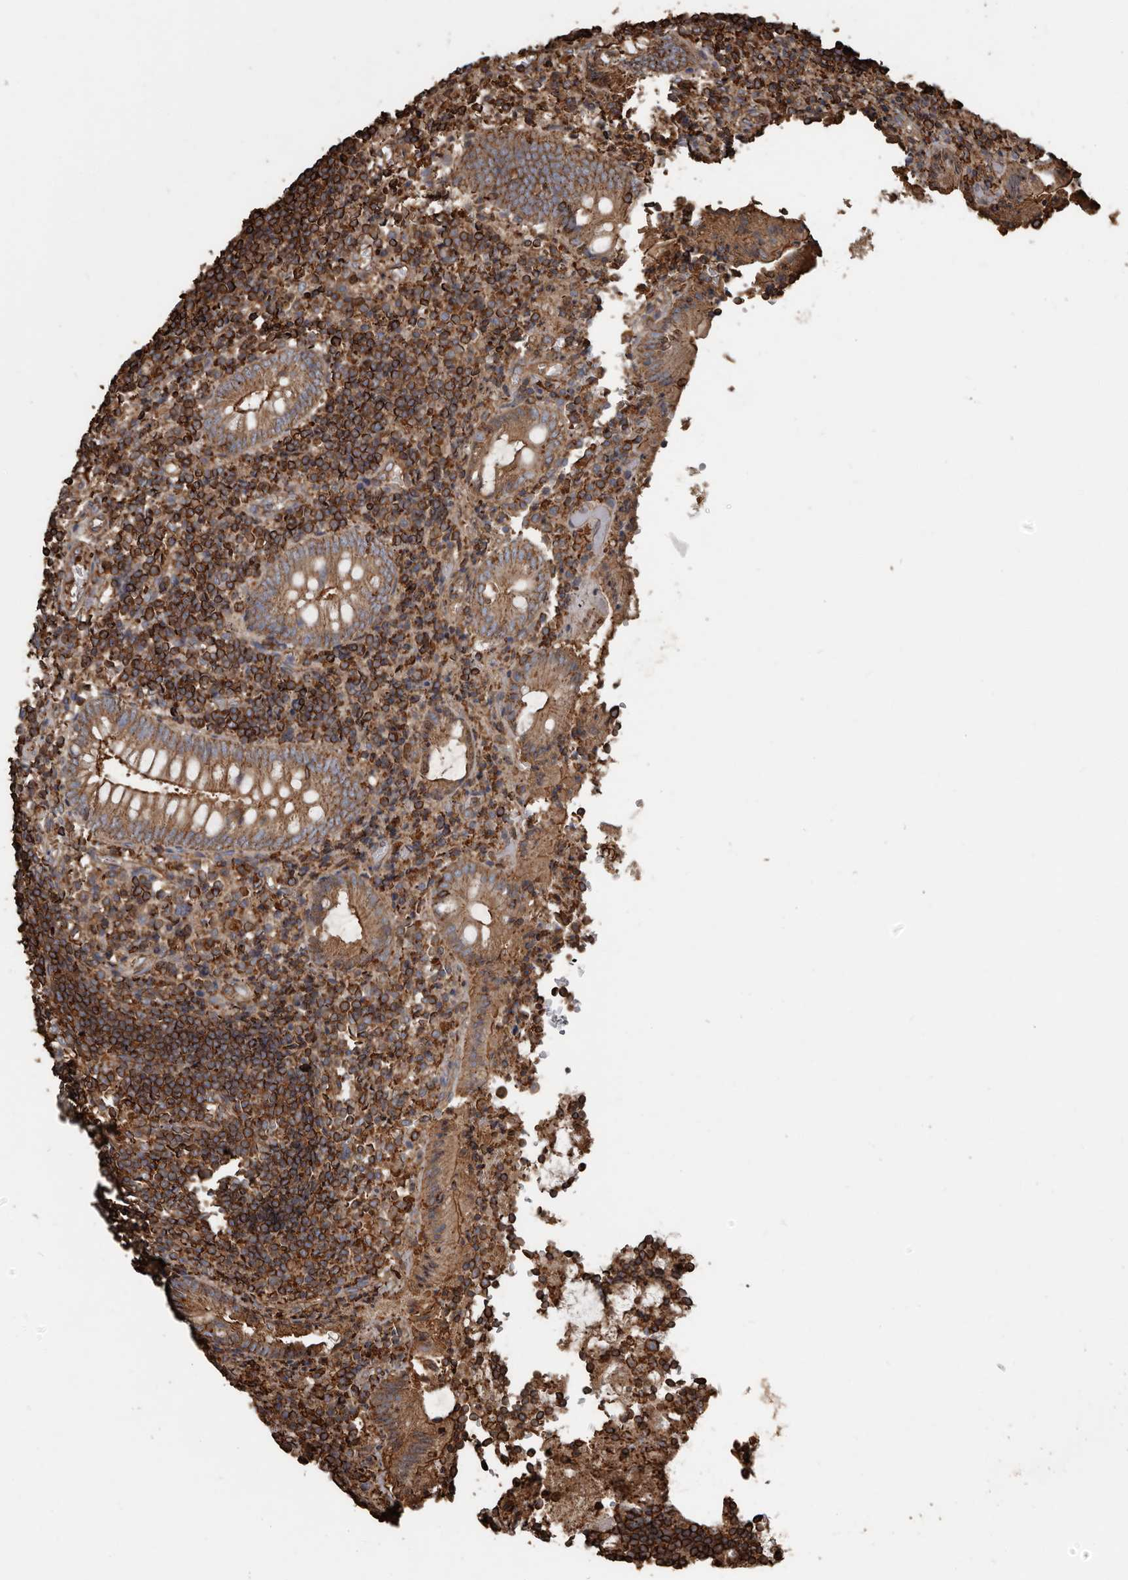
{"staining": {"intensity": "strong", "quantity": "25%-75%", "location": "cytoplasmic/membranous"}, "tissue": "appendix", "cell_type": "Glandular cells", "image_type": "normal", "snomed": [{"axis": "morphology", "description": "Normal tissue, NOS"}, {"axis": "topography", "description": "Appendix"}], "caption": "Human appendix stained with a brown dye exhibits strong cytoplasmic/membranous positive positivity in approximately 25%-75% of glandular cells.", "gene": "DENND6B", "patient": {"sex": "female", "age": 17}}